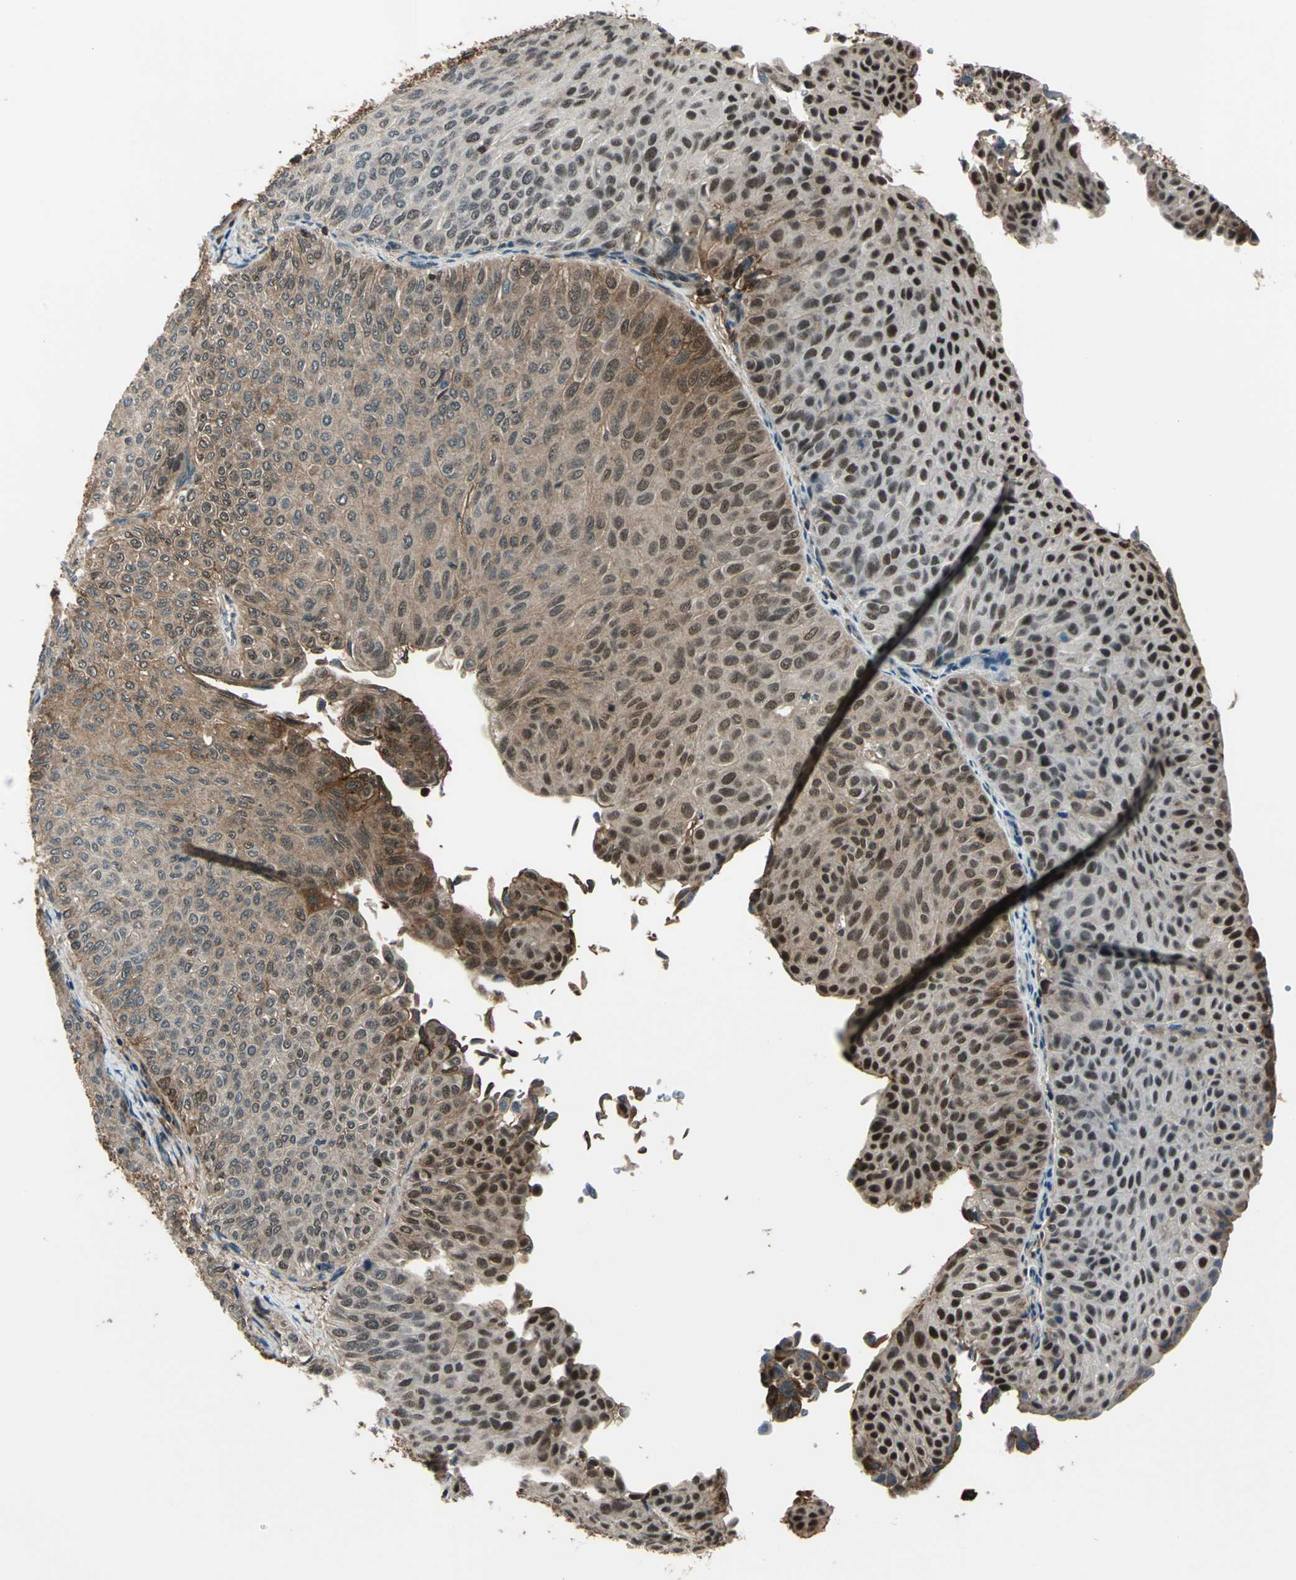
{"staining": {"intensity": "moderate", "quantity": ">75%", "location": "cytoplasmic/membranous,nuclear"}, "tissue": "urothelial cancer", "cell_type": "Tumor cells", "image_type": "cancer", "snomed": [{"axis": "morphology", "description": "Urothelial carcinoma, Low grade"}, {"axis": "topography", "description": "Urinary bladder"}], "caption": "Low-grade urothelial carcinoma stained for a protein (brown) displays moderate cytoplasmic/membranous and nuclear positive staining in about >75% of tumor cells.", "gene": "NR2C2", "patient": {"sex": "male", "age": 78}}